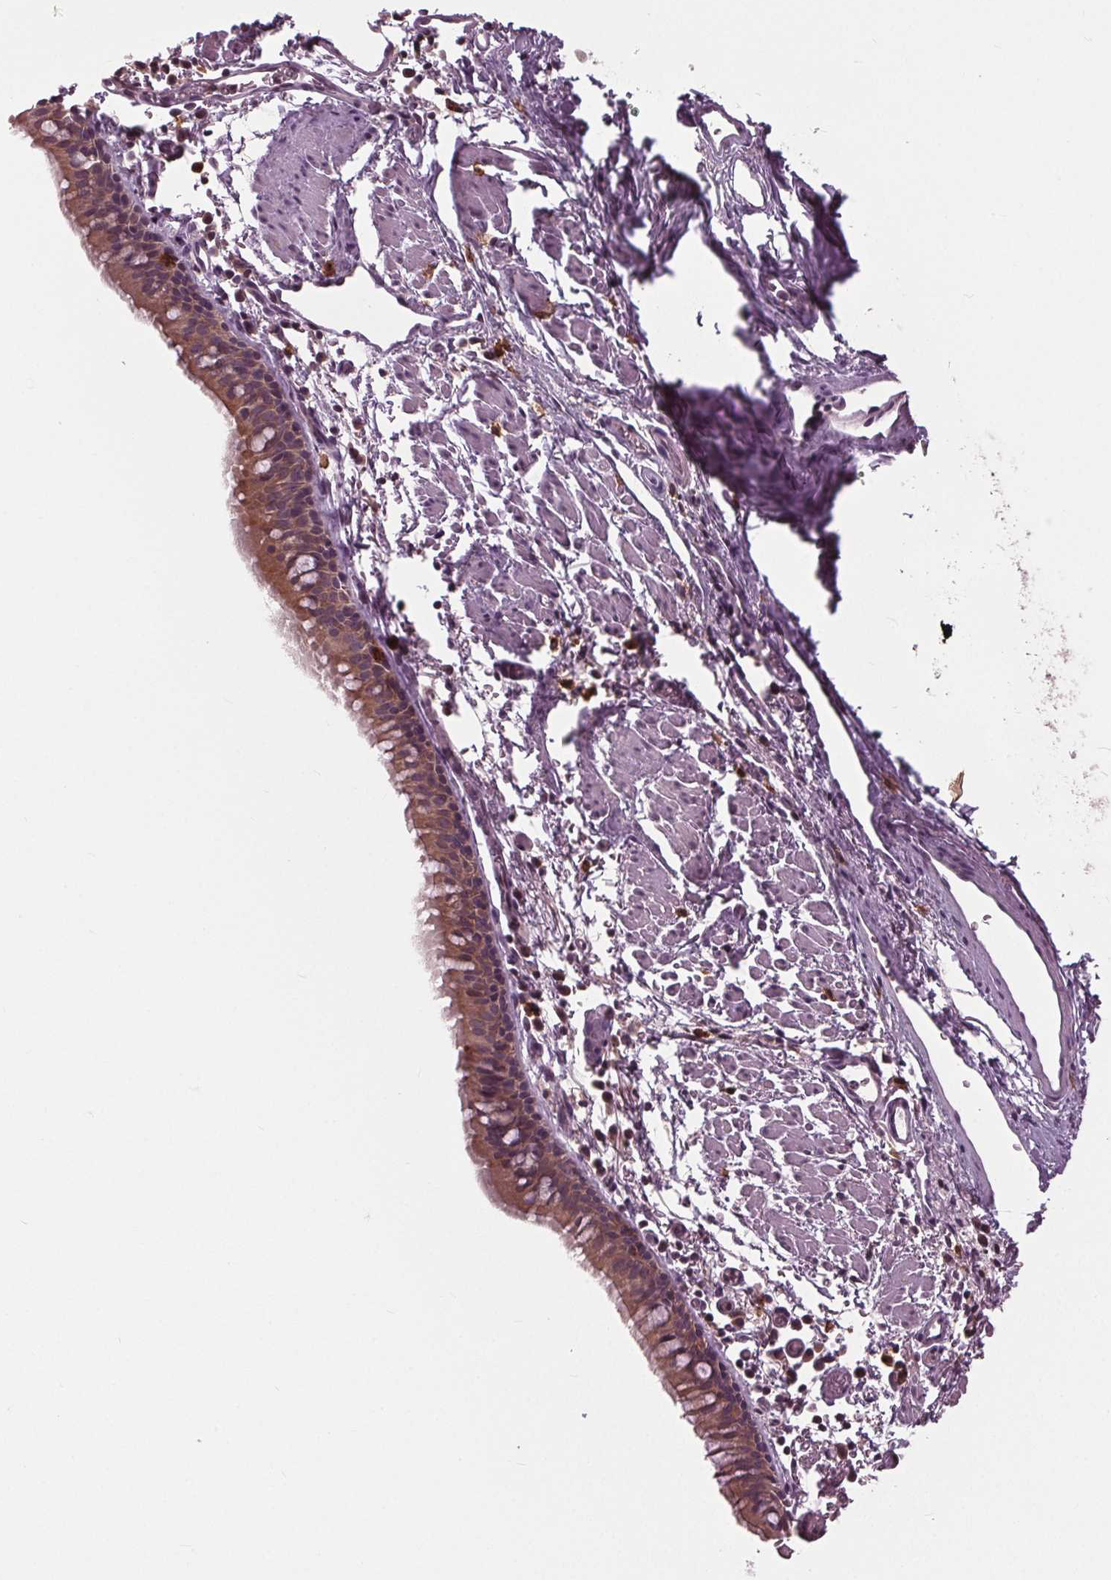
{"staining": {"intensity": "weak", "quantity": ">75%", "location": "cytoplasmic/membranous"}, "tissue": "bronchus", "cell_type": "Respiratory epithelial cells", "image_type": "normal", "snomed": [{"axis": "morphology", "description": "Normal tissue, NOS"}, {"axis": "morphology", "description": "Adenocarcinoma, NOS"}, {"axis": "topography", "description": "Bronchus"}], "caption": "Brown immunohistochemical staining in benign bronchus demonstrates weak cytoplasmic/membranous staining in about >75% of respiratory epithelial cells. (DAB (3,3'-diaminobenzidine) IHC, brown staining for protein, blue staining for nuclei).", "gene": "SIGLEC6", "patient": {"sex": "male", "age": 68}}